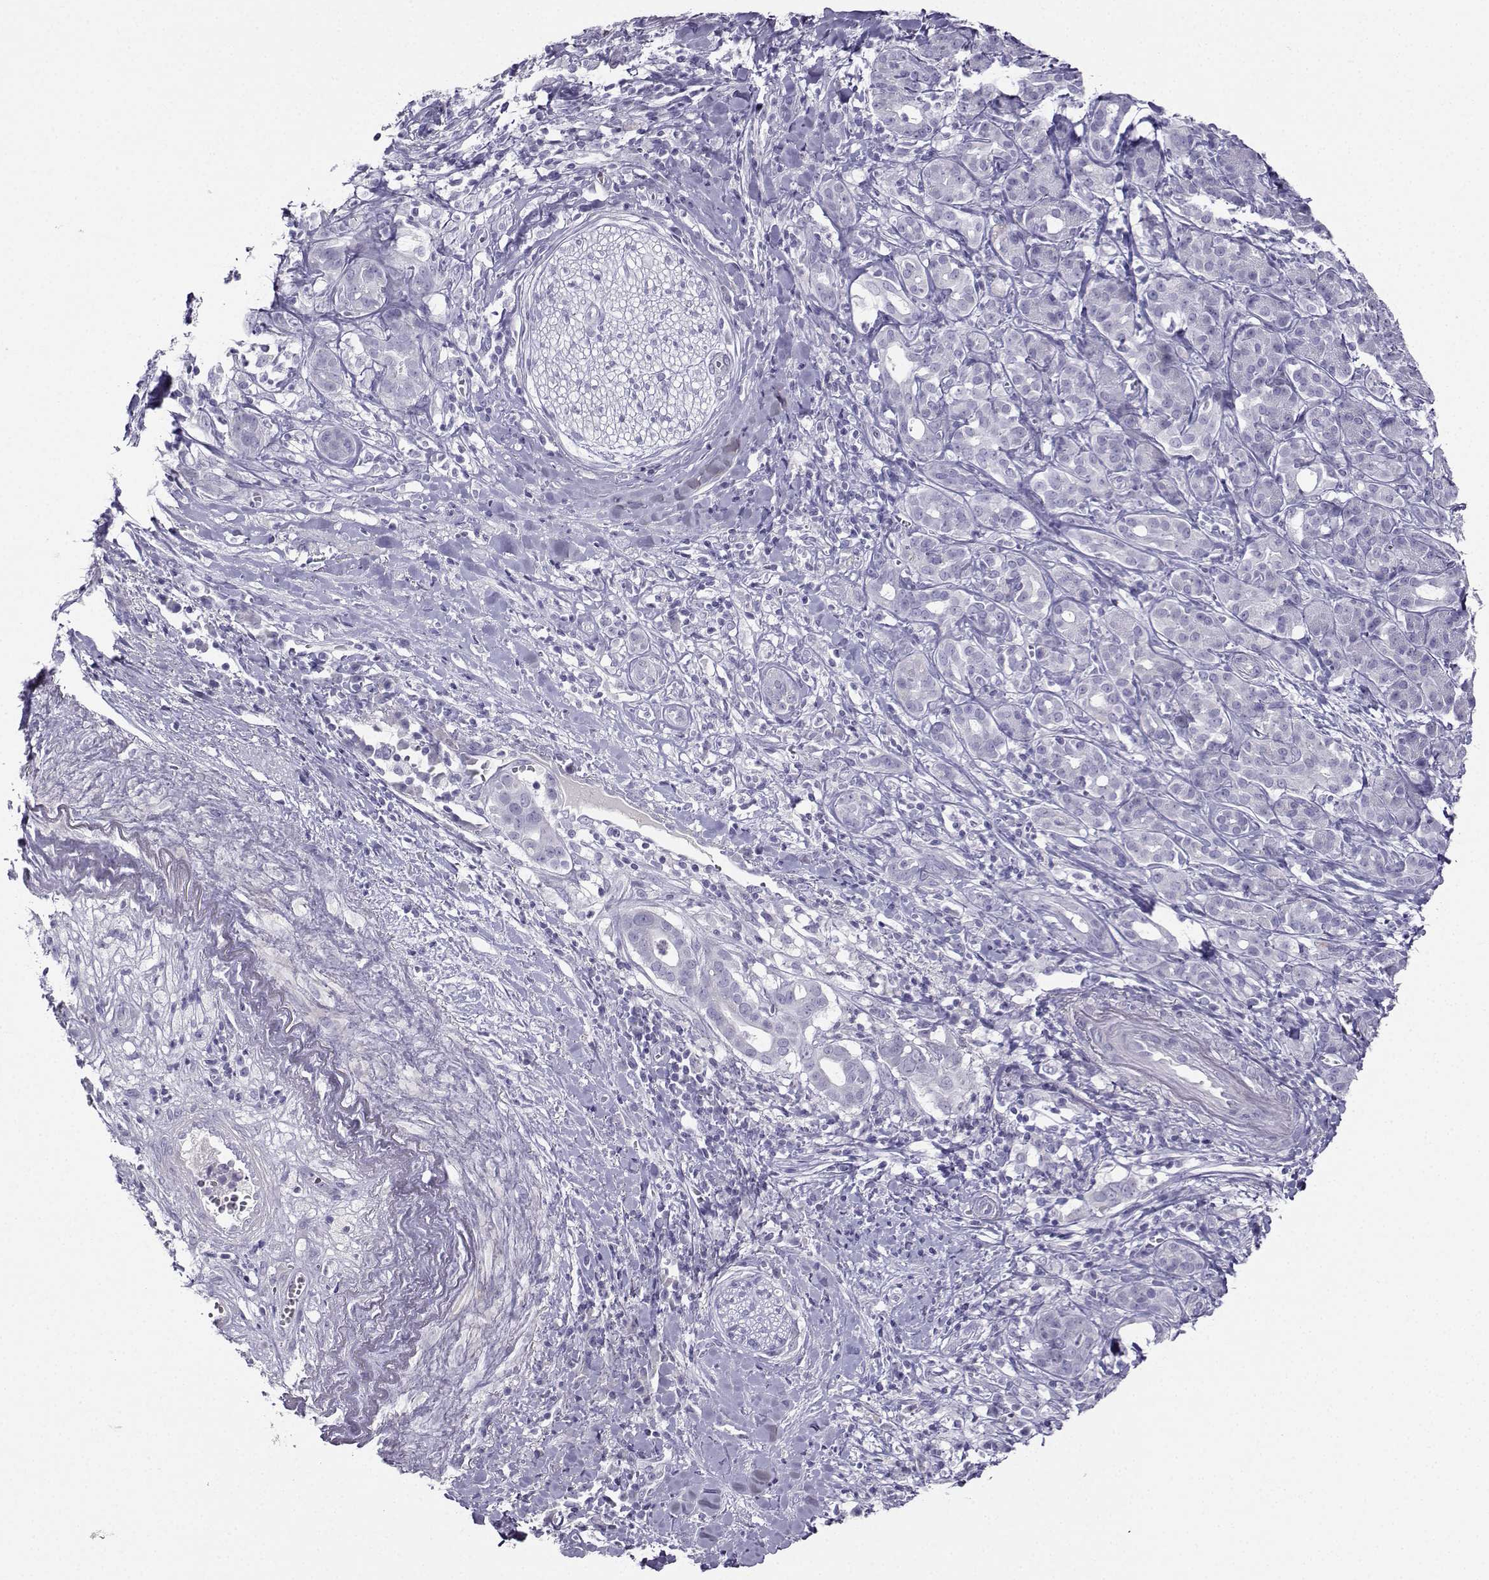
{"staining": {"intensity": "negative", "quantity": "none", "location": "none"}, "tissue": "pancreatic cancer", "cell_type": "Tumor cells", "image_type": "cancer", "snomed": [{"axis": "morphology", "description": "Adenocarcinoma, NOS"}, {"axis": "topography", "description": "Pancreas"}], "caption": "Immunohistochemistry (IHC) of pancreatic adenocarcinoma displays no expression in tumor cells. The staining is performed using DAB brown chromogen with nuclei counter-stained in using hematoxylin.", "gene": "FBXO24", "patient": {"sex": "male", "age": 61}}